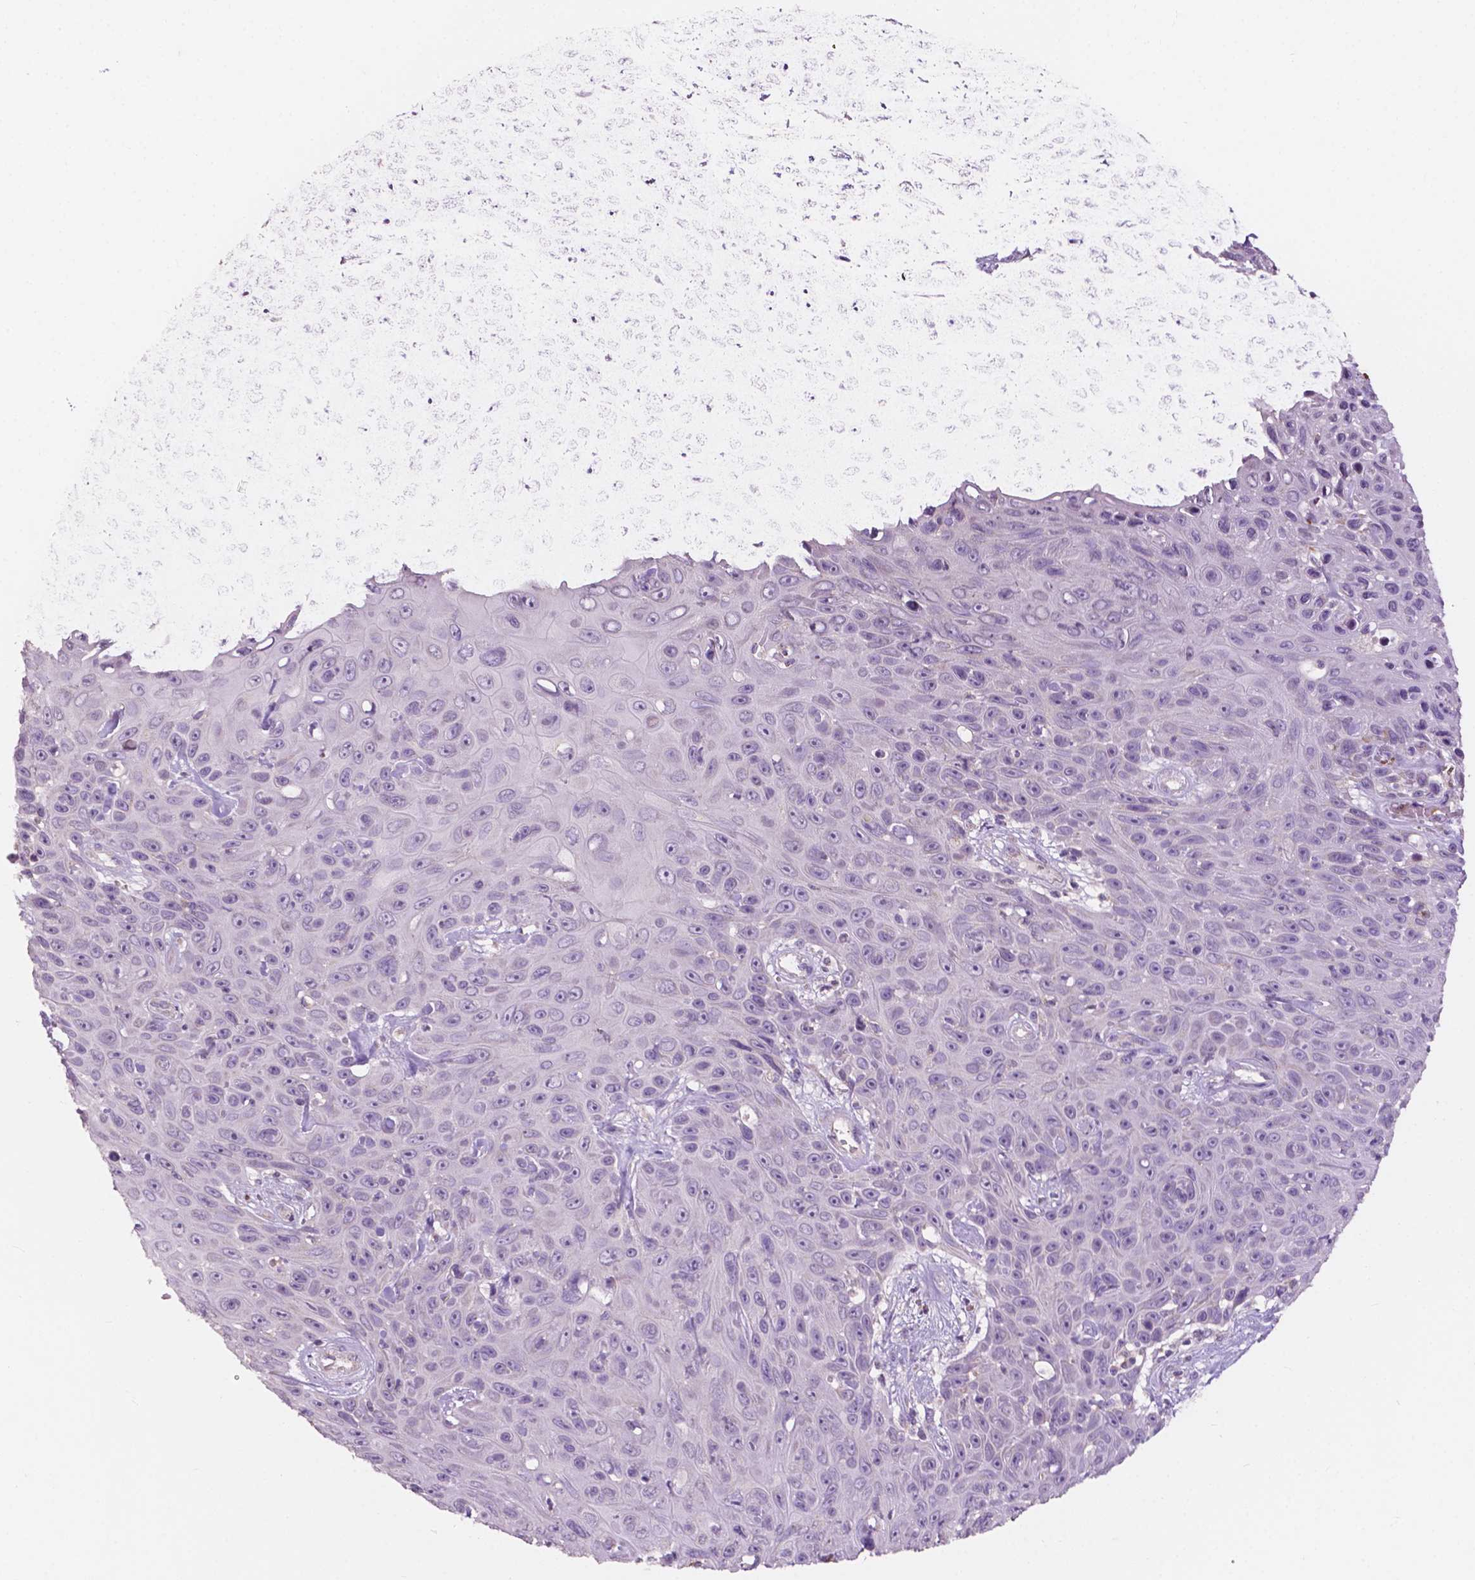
{"staining": {"intensity": "negative", "quantity": "none", "location": "none"}, "tissue": "skin cancer", "cell_type": "Tumor cells", "image_type": "cancer", "snomed": [{"axis": "morphology", "description": "Squamous cell carcinoma, NOS"}, {"axis": "topography", "description": "Skin"}], "caption": "A micrograph of human skin cancer is negative for staining in tumor cells.", "gene": "NDUFS1", "patient": {"sex": "male", "age": 82}}